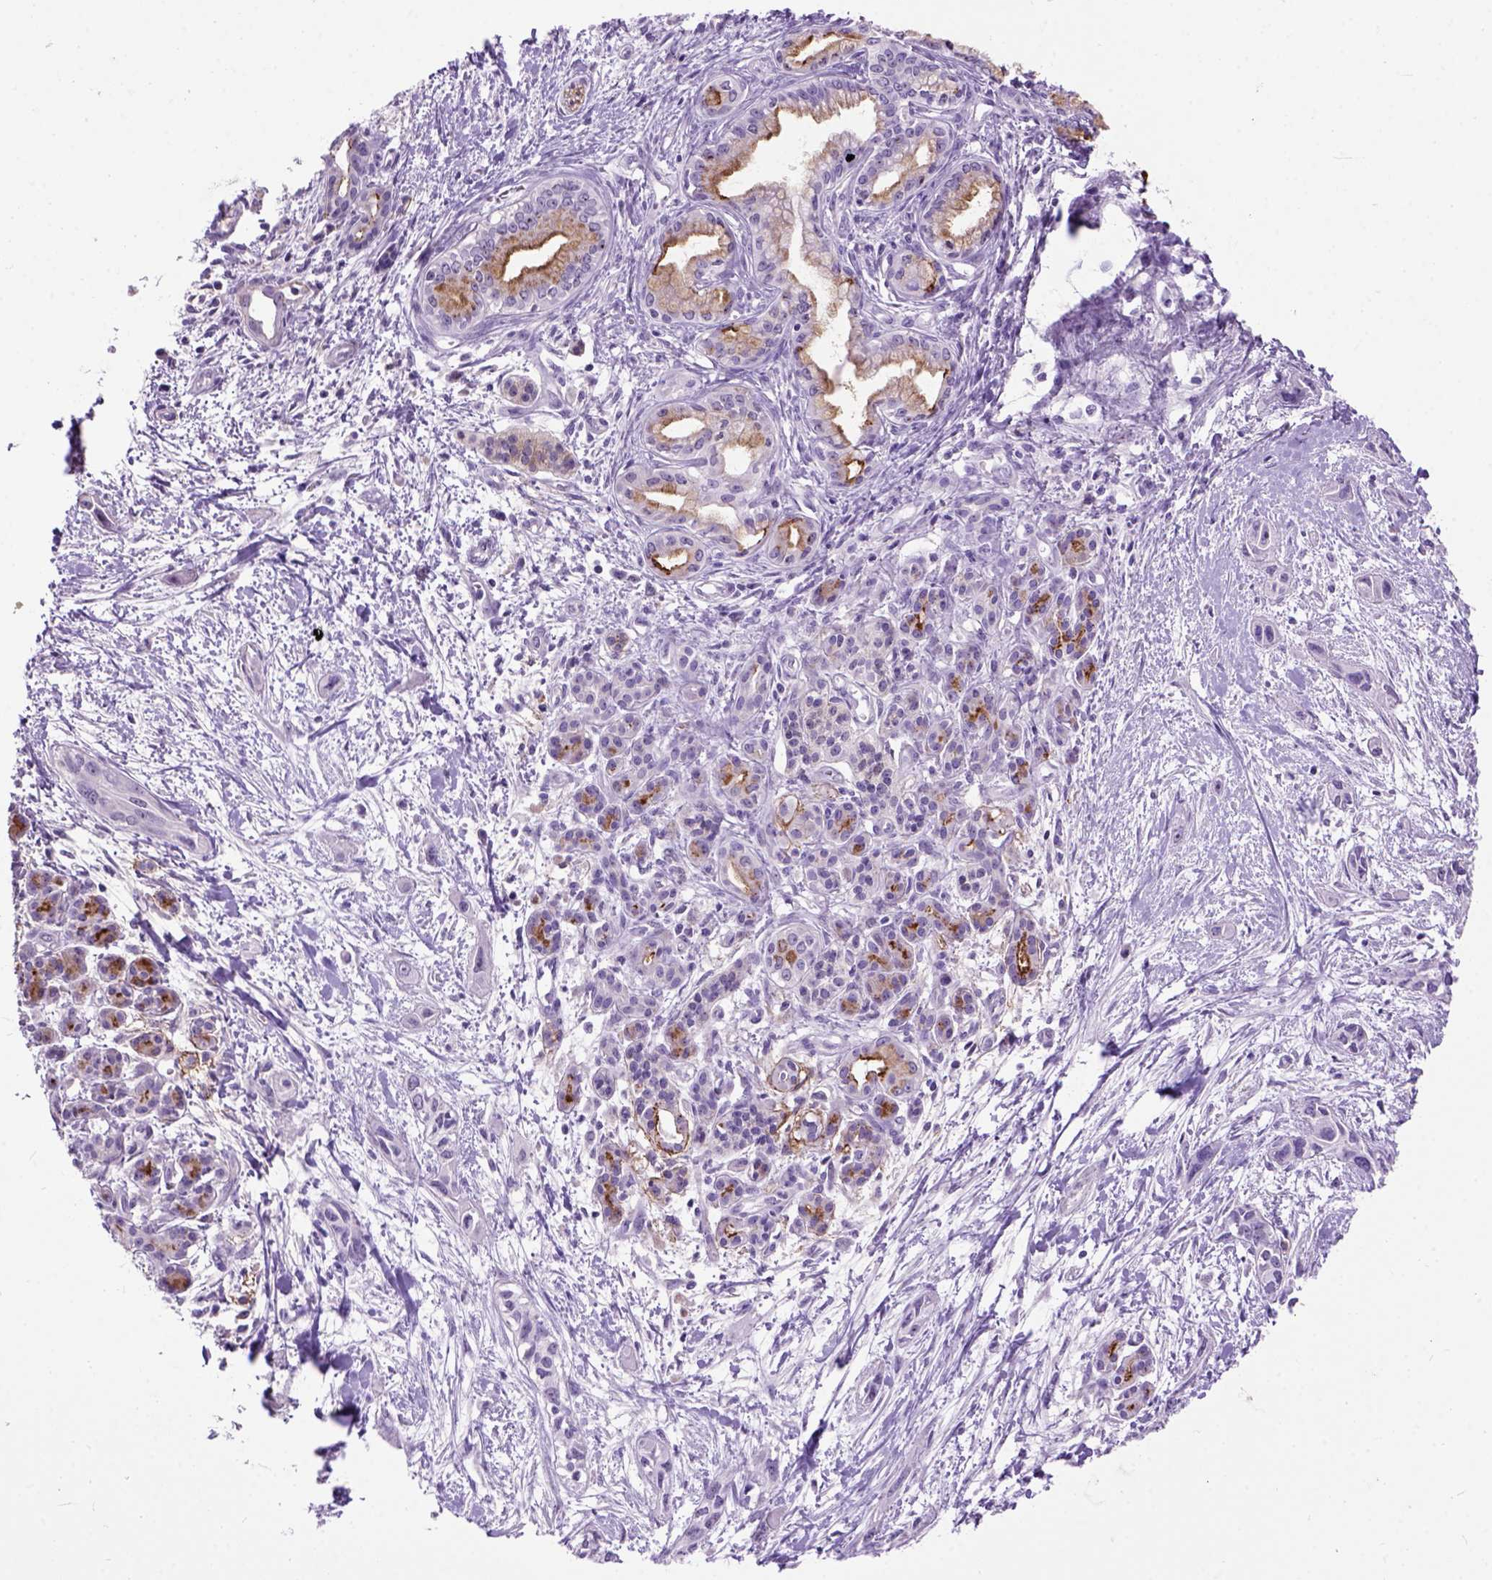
{"staining": {"intensity": "moderate", "quantity": "25%-75%", "location": "cytoplasmic/membranous"}, "tissue": "pancreatic cancer", "cell_type": "Tumor cells", "image_type": "cancer", "snomed": [{"axis": "morphology", "description": "Adenocarcinoma, NOS"}, {"axis": "topography", "description": "Pancreas"}], "caption": "Brown immunohistochemical staining in human pancreatic adenocarcinoma demonstrates moderate cytoplasmic/membranous positivity in approximately 25%-75% of tumor cells.", "gene": "MAPT", "patient": {"sex": "female", "age": 55}}